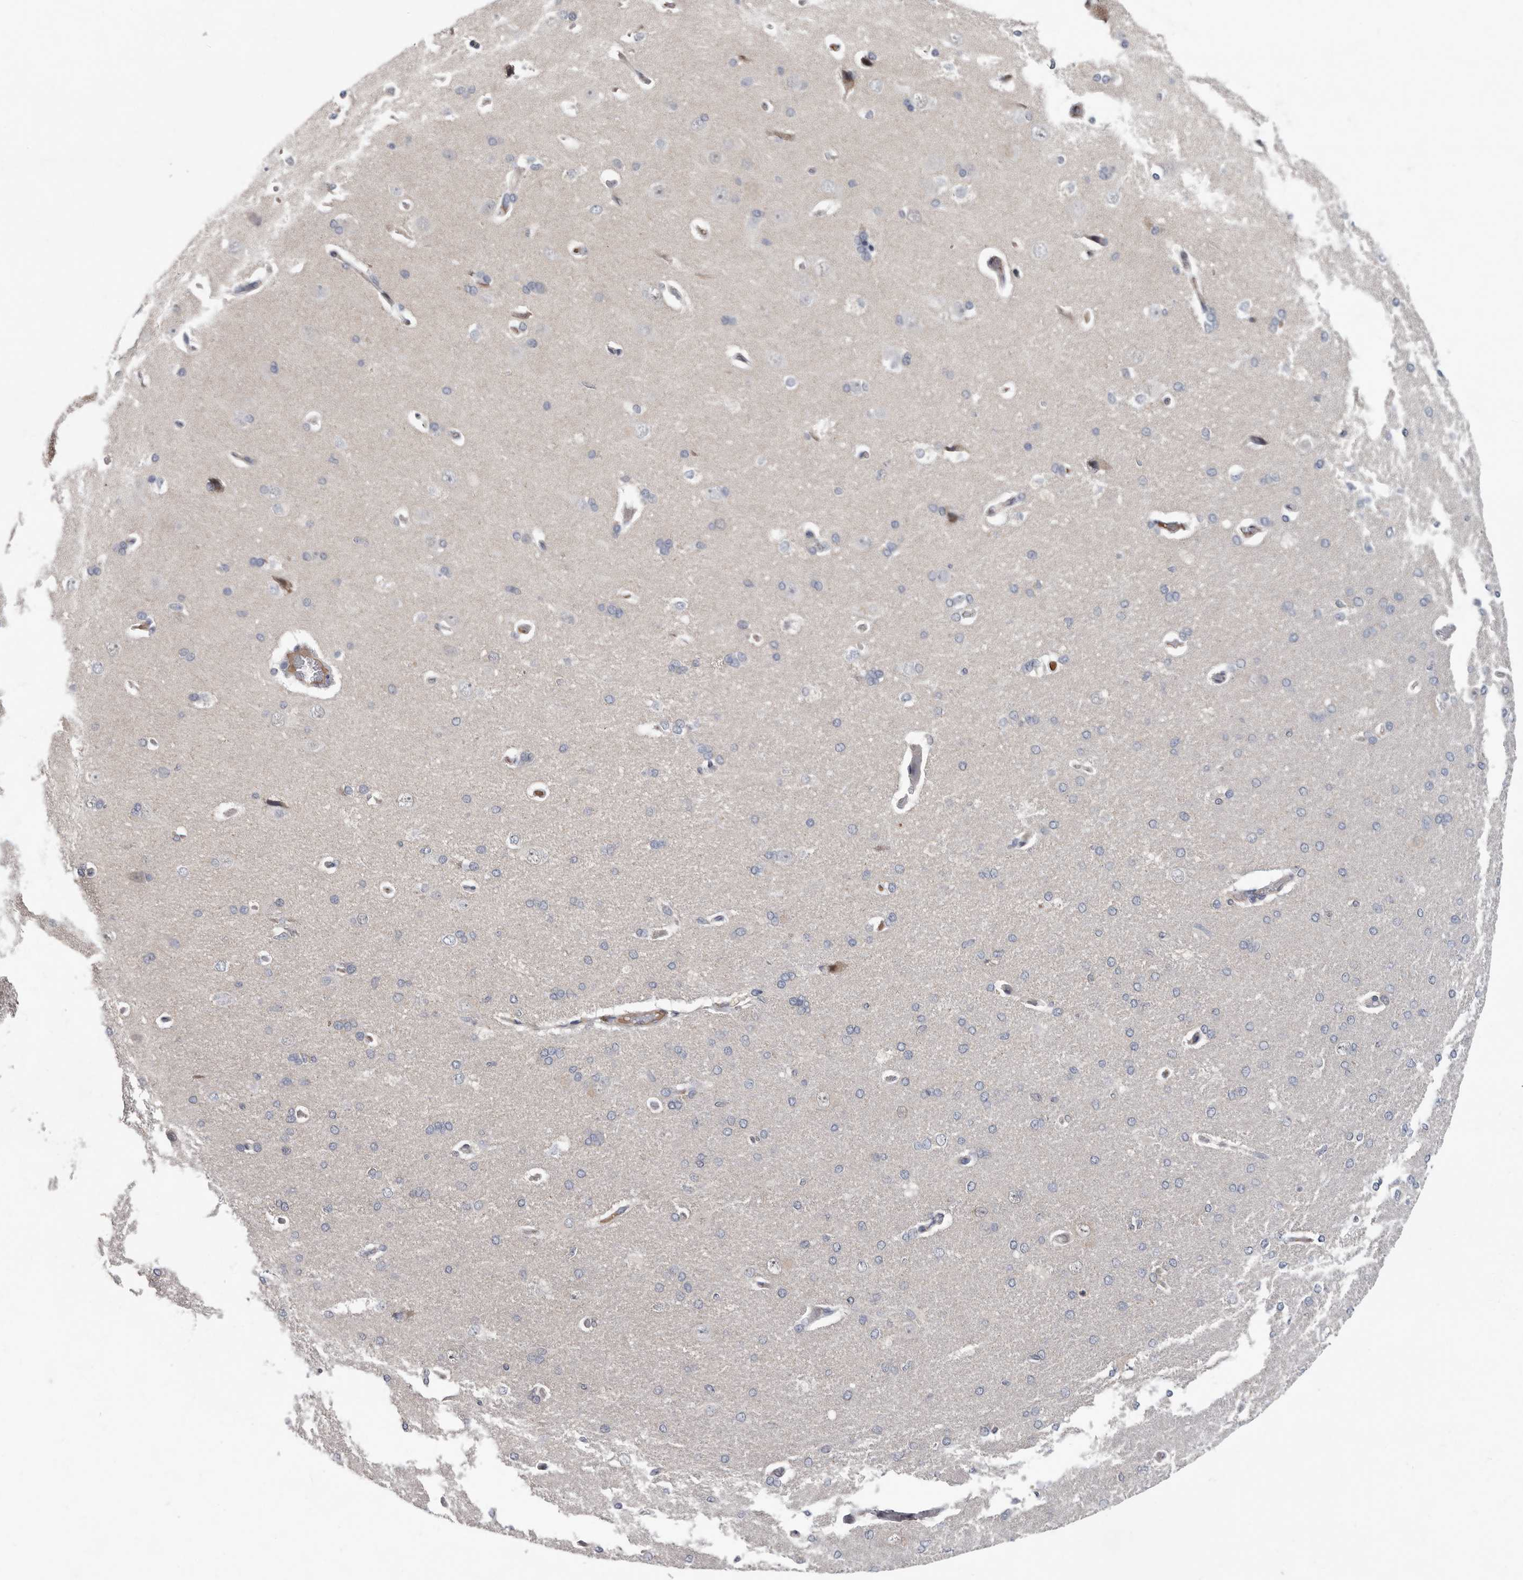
{"staining": {"intensity": "negative", "quantity": "none", "location": "none"}, "tissue": "cerebral cortex", "cell_type": "Endothelial cells", "image_type": "normal", "snomed": [{"axis": "morphology", "description": "Normal tissue, NOS"}, {"axis": "topography", "description": "Cerebral cortex"}], "caption": "Immunohistochemistry image of unremarkable human cerebral cortex stained for a protein (brown), which exhibits no staining in endothelial cells.", "gene": "ATXN3L", "patient": {"sex": "male", "age": 62}}